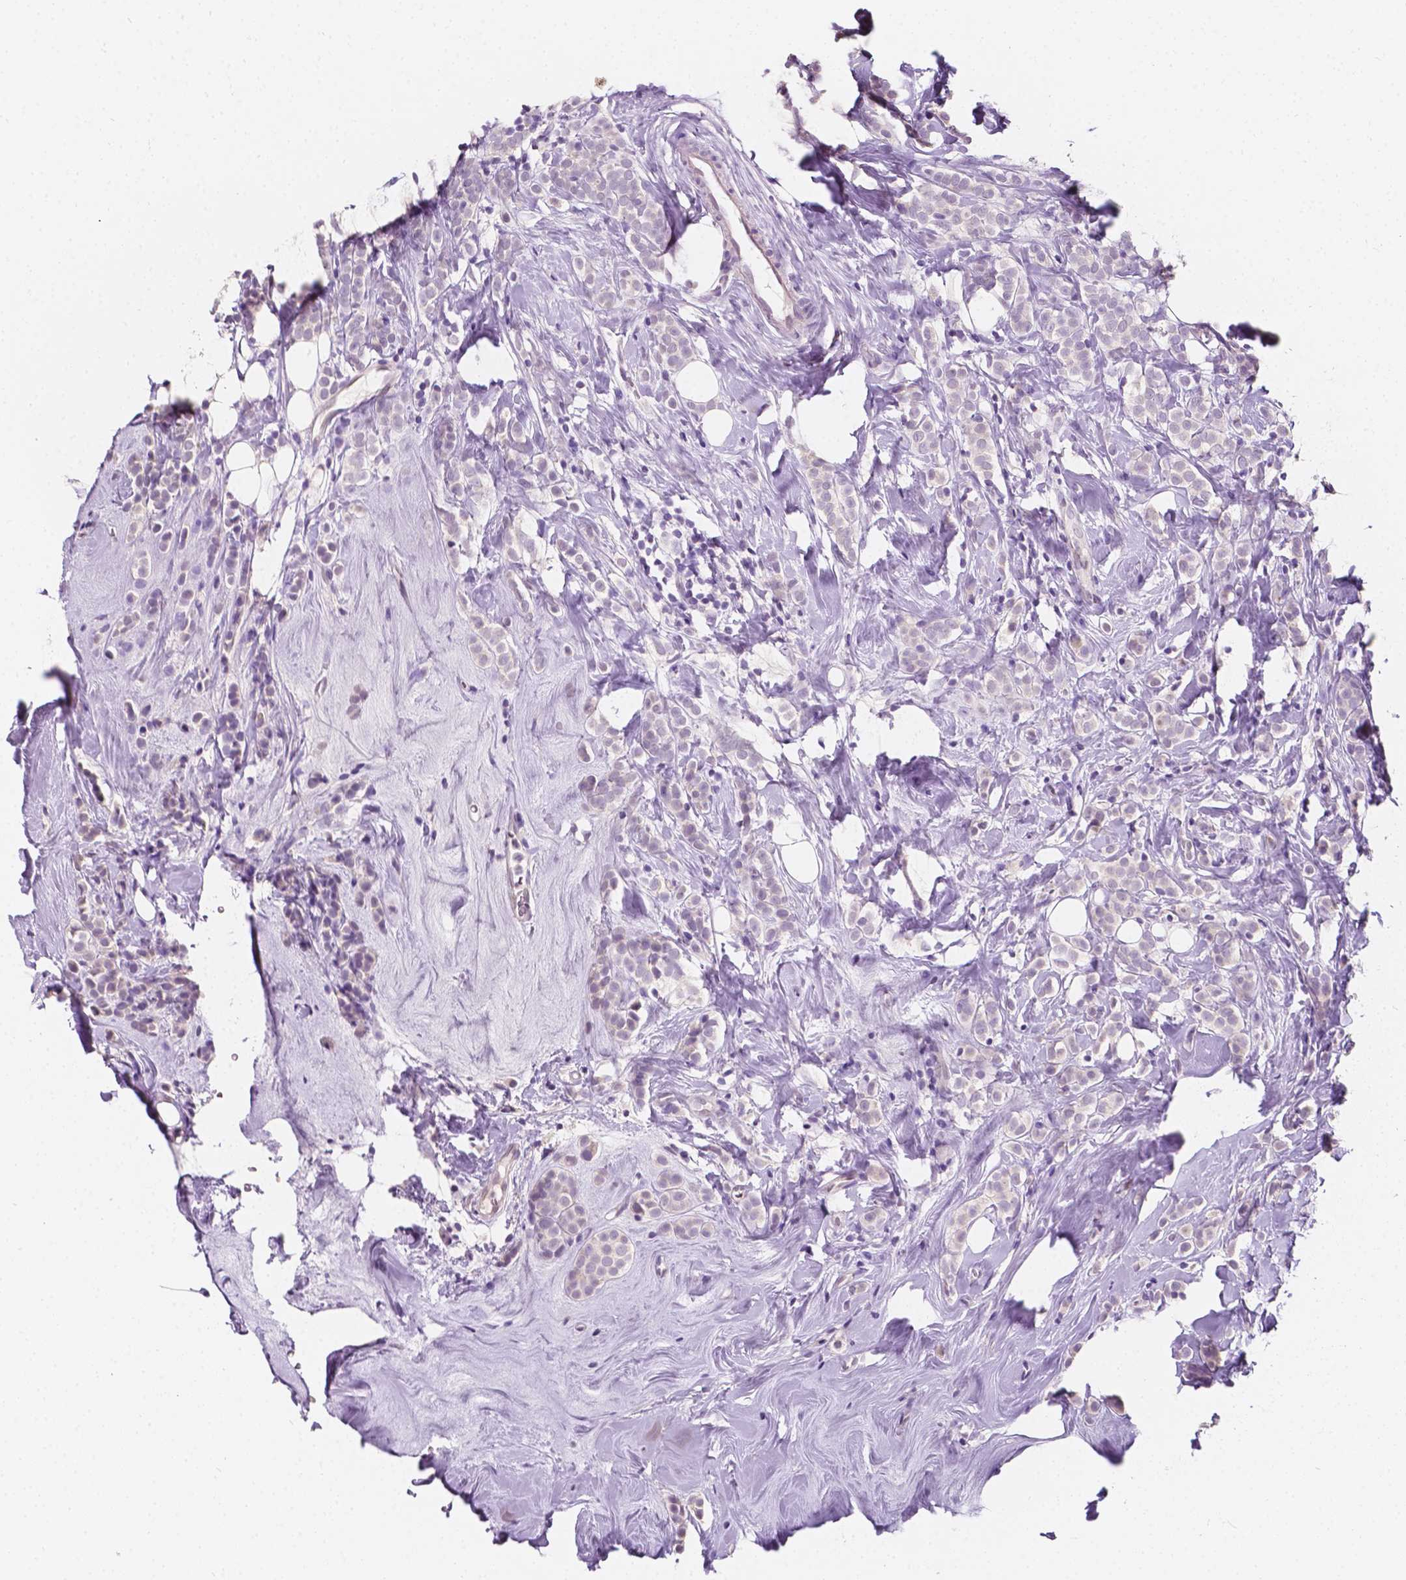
{"staining": {"intensity": "negative", "quantity": "none", "location": "none"}, "tissue": "breast cancer", "cell_type": "Tumor cells", "image_type": "cancer", "snomed": [{"axis": "morphology", "description": "Lobular carcinoma"}, {"axis": "topography", "description": "Breast"}], "caption": "Immunohistochemical staining of breast cancer (lobular carcinoma) demonstrates no significant positivity in tumor cells.", "gene": "TAL1", "patient": {"sex": "female", "age": 49}}